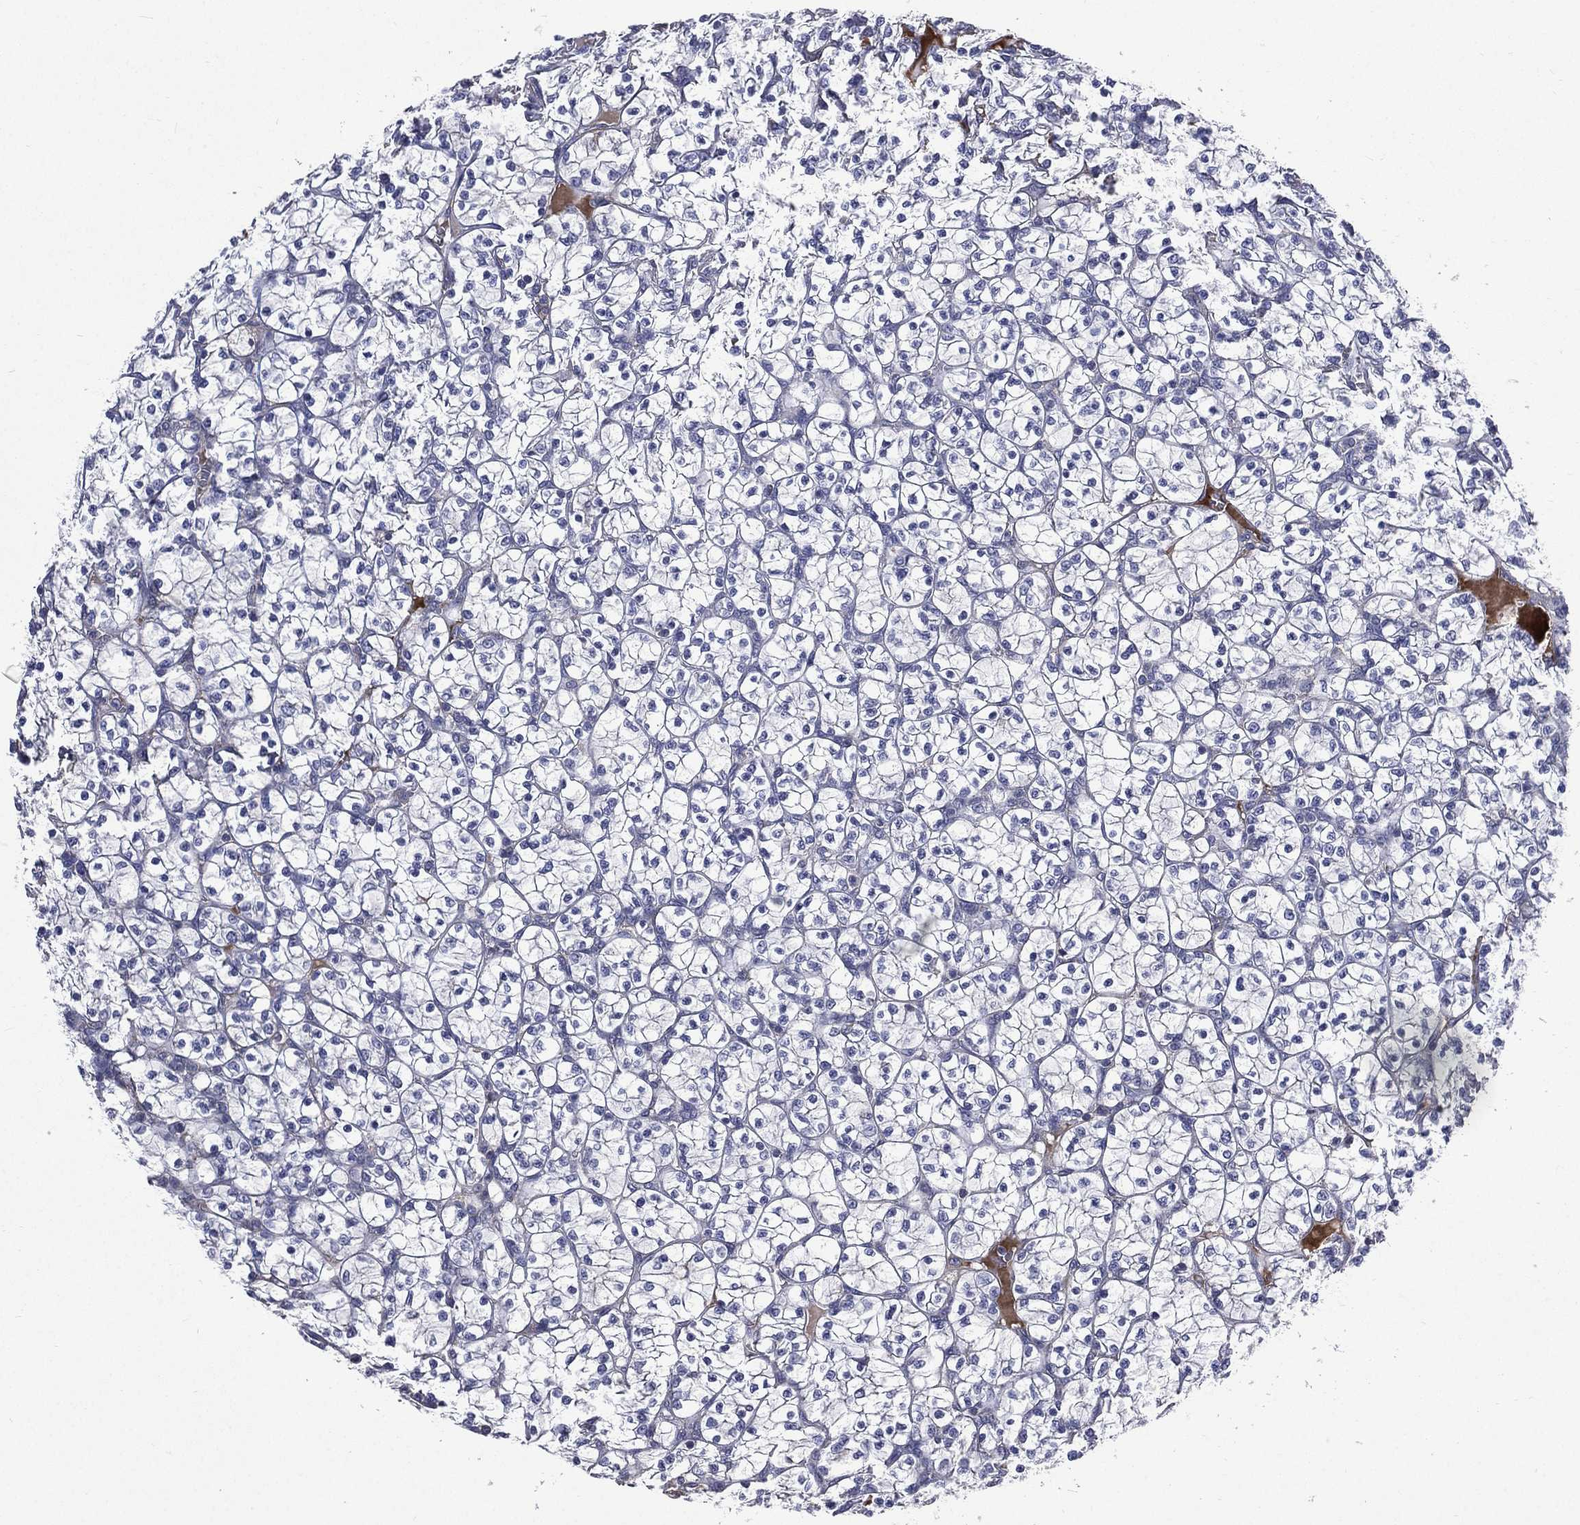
{"staining": {"intensity": "negative", "quantity": "none", "location": "none"}, "tissue": "renal cancer", "cell_type": "Tumor cells", "image_type": "cancer", "snomed": [{"axis": "morphology", "description": "Adenocarcinoma, NOS"}, {"axis": "topography", "description": "Kidney"}], "caption": "A micrograph of human renal cancer is negative for staining in tumor cells.", "gene": "FGG", "patient": {"sex": "female", "age": 89}}